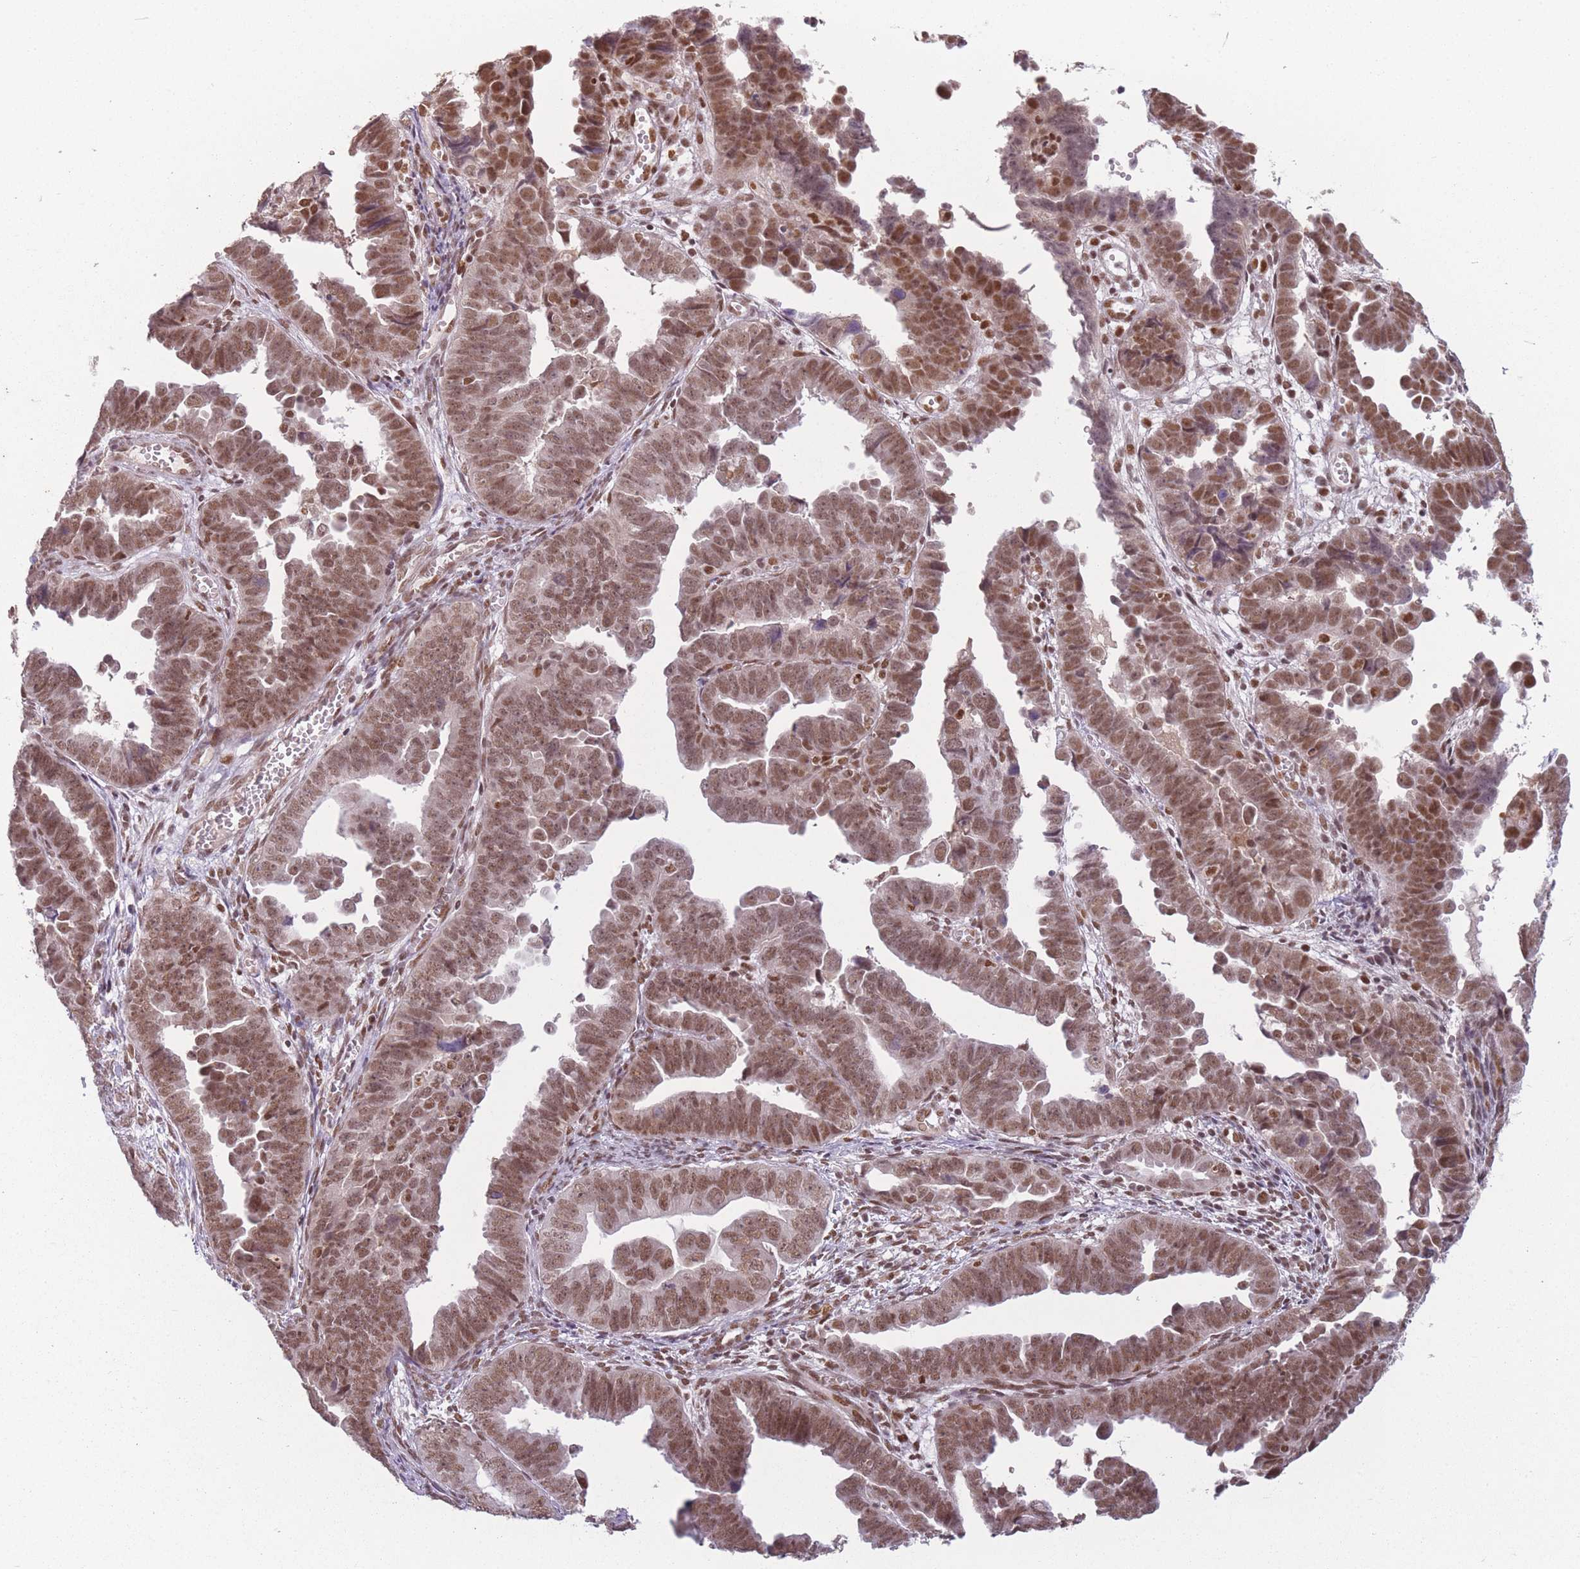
{"staining": {"intensity": "moderate", "quantity": ">75%", "location": "nuclear"}, "tissue": "endometrial cancer", "cell_type": "Tumor cells", "image_type": "cancer", "snomed": [{"axis": "morphology", "description": "Adenocarcinoma, NOS"}, {"axis": "topography", "description": "Endometrium"}], "caption": "About >75% of tumor cells in adenocarcinoma (endometrial) demonstrate moderate nuclear protein expression as visualized by brown immunohistochemical staining.", "gene": "SUPT6H", "patient": {"sex": "female", "age": 75}}